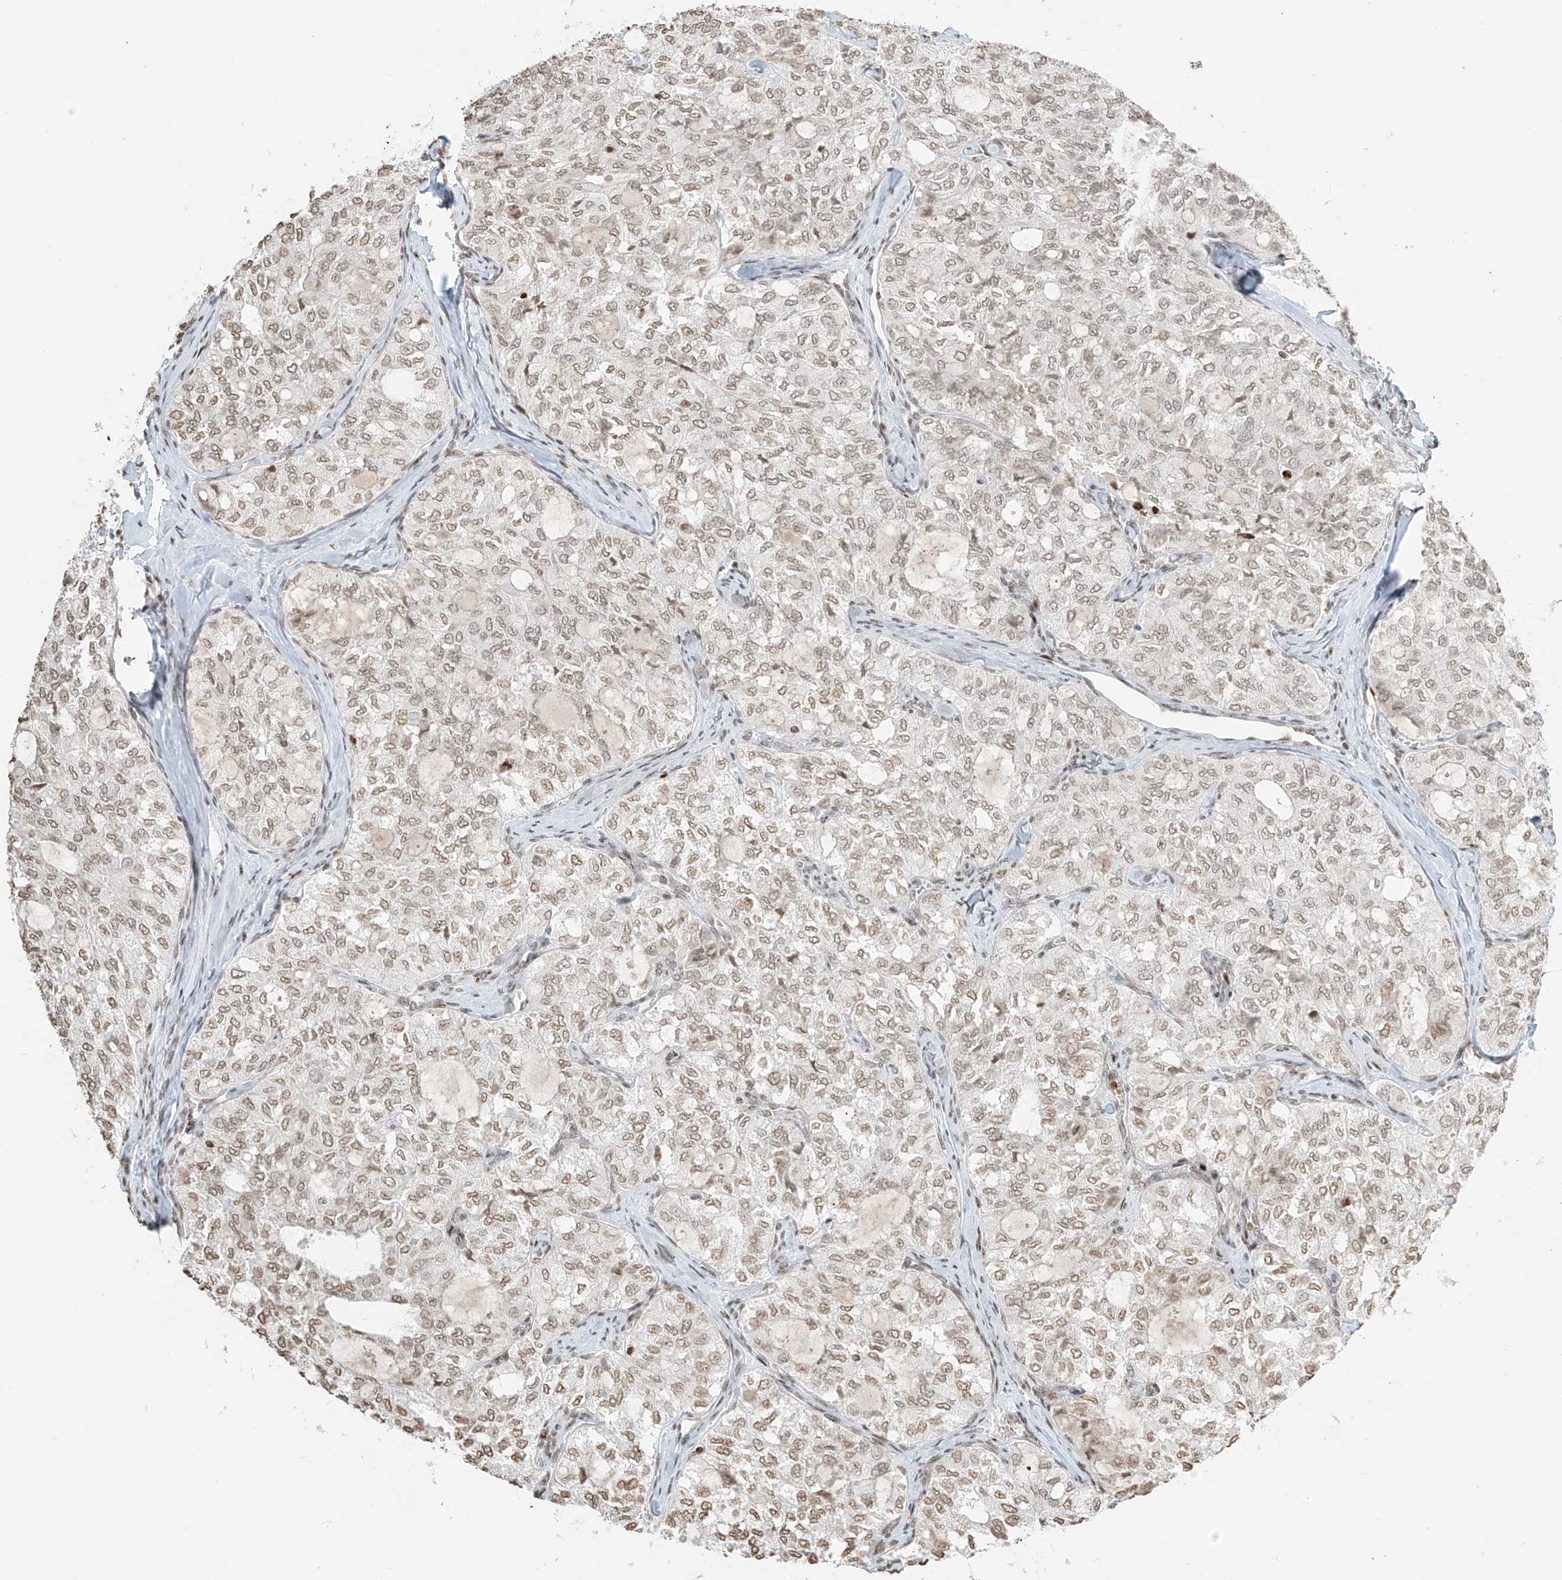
{"staining": {"intensity": "weak", "quantity": ">75%", "location": "nuclear"}, "tissue": "thyroid cancer", "cell_type": "Tumor cells", "image_type": "cancer", "snomed": [{"axis": "morphology", "description": "Follicular adenoma carcinoma, NOS"}, {"axis": "topography", "description": "Thyroid gland"}], "caption": "Immunohistochemistry (IHC) photomicrograph of thyroid follicular adenoma carcinoma stained for a protein (brown), which demonstrates low levels of weak nuclear staining in about >75% of tumor cells.", "gene": "C17orf58", "patient": {"sex": "male", "age": 75}}